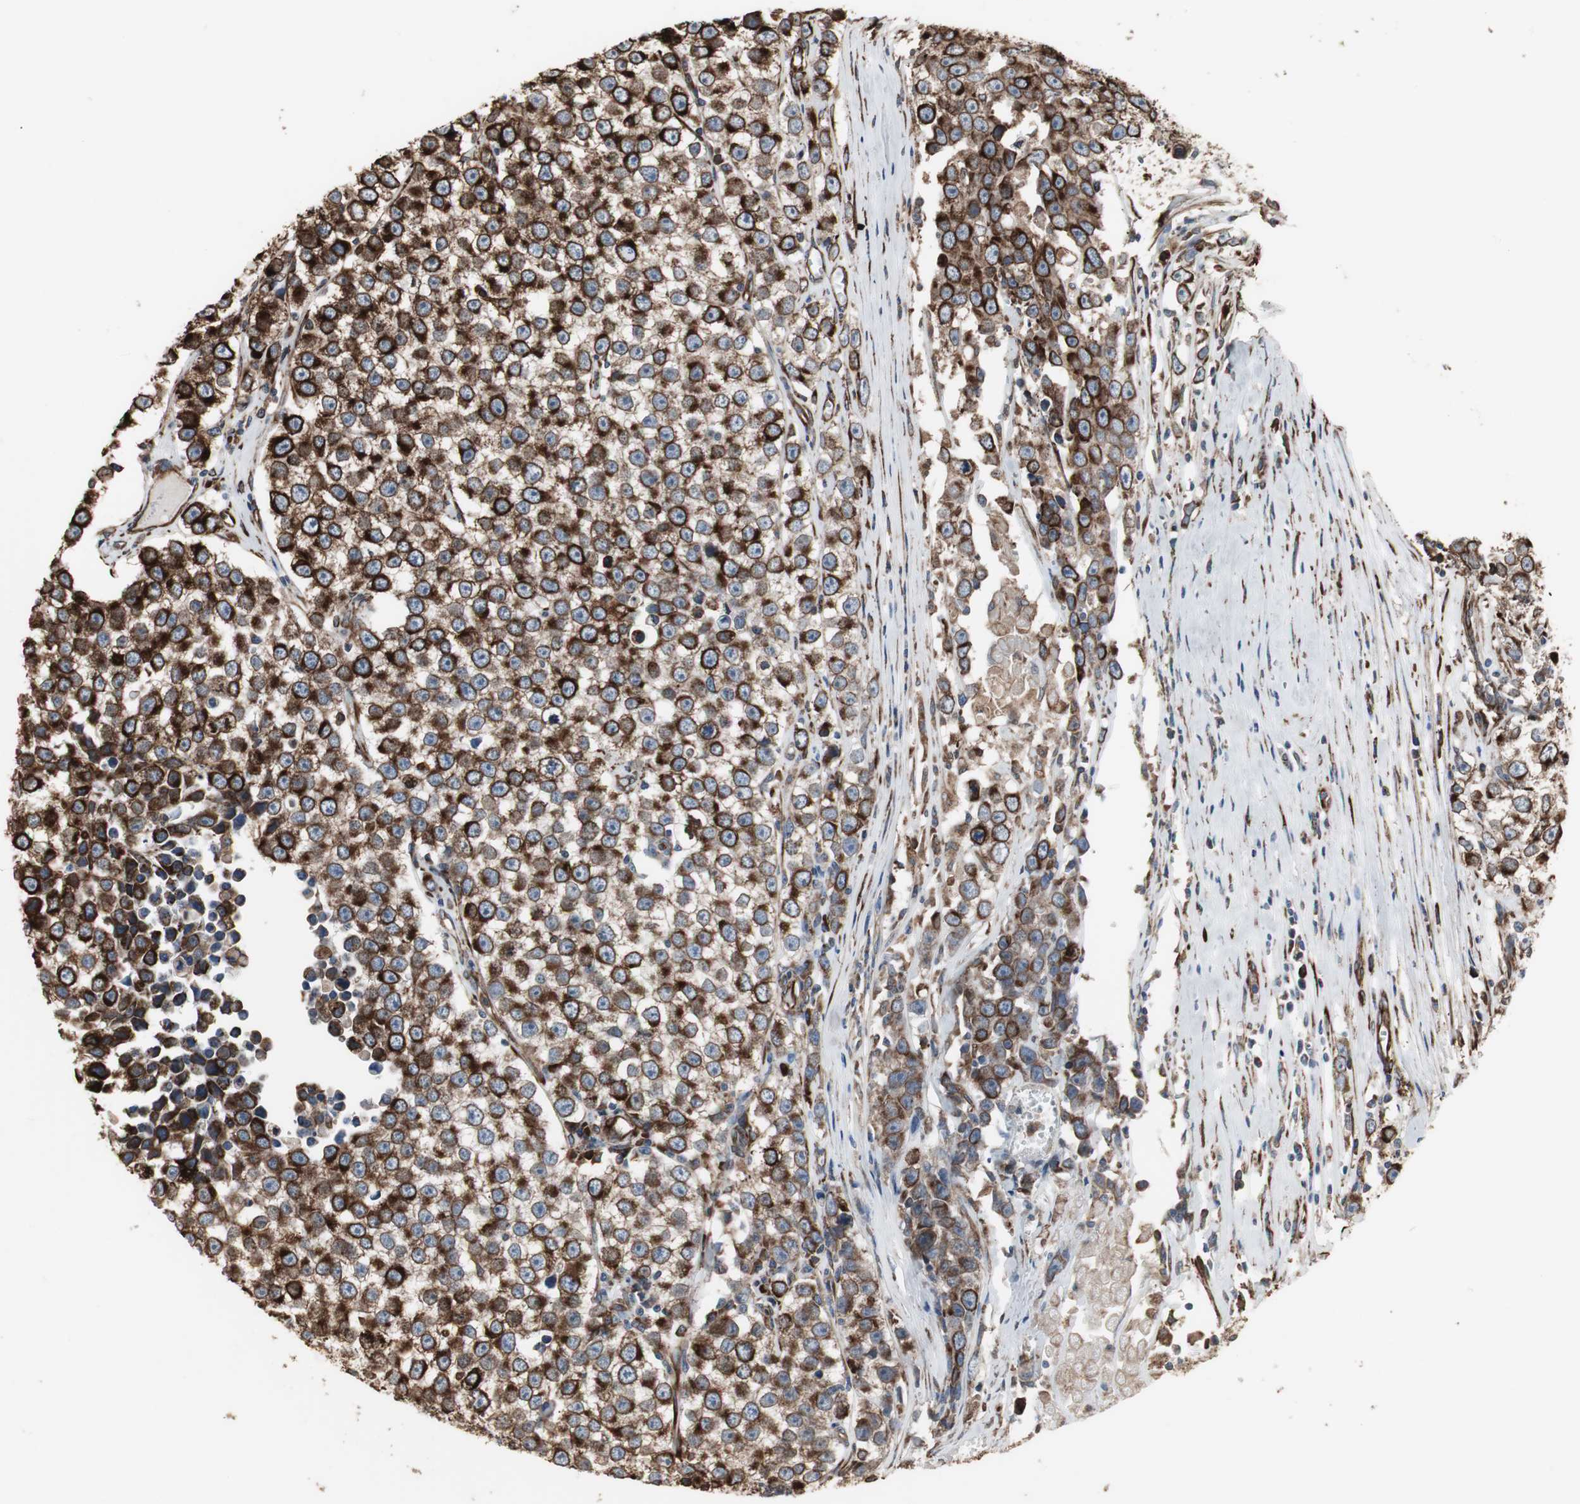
{"staining": {"intensity": "strong", "quantity": ">75%", "location": "cytoplasmic/membranous"}, "tissue": "testis cancer", "cell_type": "Tumor cells", "image_type": "cancer", "snomed": [{"axis": "morphology", "description": "Seminoma, NOS"}, {"axis": "morphology", "description": "Carcinoma, Embryonal, NOS"}, {"axis": "topography", "description": "Testis"}], "caption": "Immunohistochemistry (DAB (3,3'-diaminobenzidine)) staining of testis seminoma reveals strong cytoplasmic/membranous protein positivity in about >75% of tumor cells. Using DAB (brown) and hematoxylin (blue) stains, captured at high magnification using brightfield microscopy.", "gene": "CALU", "patient": {"sex": "male", "age": 52}}